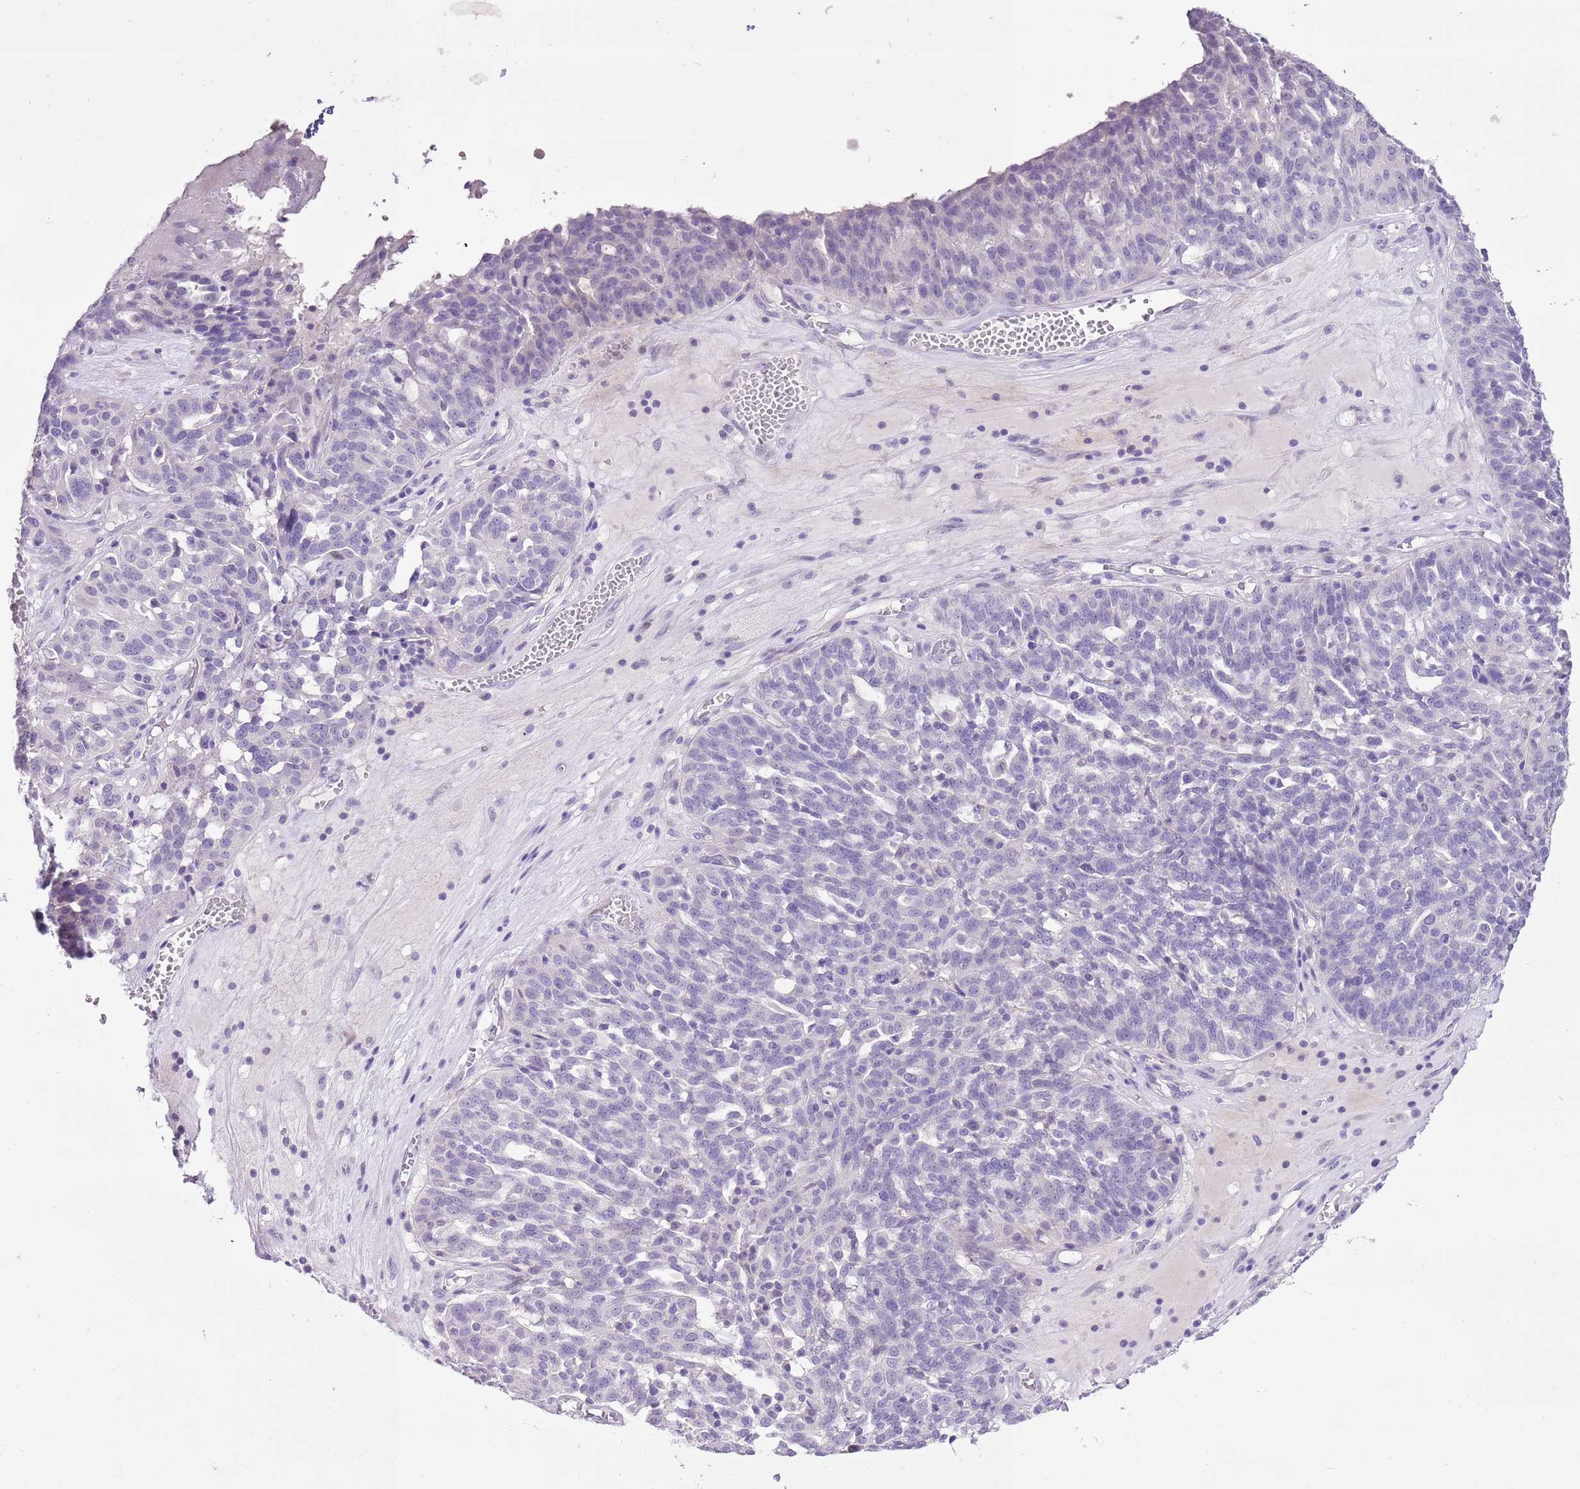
{"staining": {"intensity": "negative", "quantity": "none", "location": "none"}, "tissue": "ovarian cancer", "cell_type": "Tumor cells", "image_type": "cancer", "snomed": [{"axis": "morphology", "description": "Cystadenocarcinoma, serous, NOS"}, {"axis": "topography", "description": "Ovary"}], "caption": "This is an immunohistochemistry micrograph of ovarian serous cystadenocarcinoma. There is no expression in tumor cells.", "gene": "XPO7", "patient": {"sex": "female", "age": 59}}